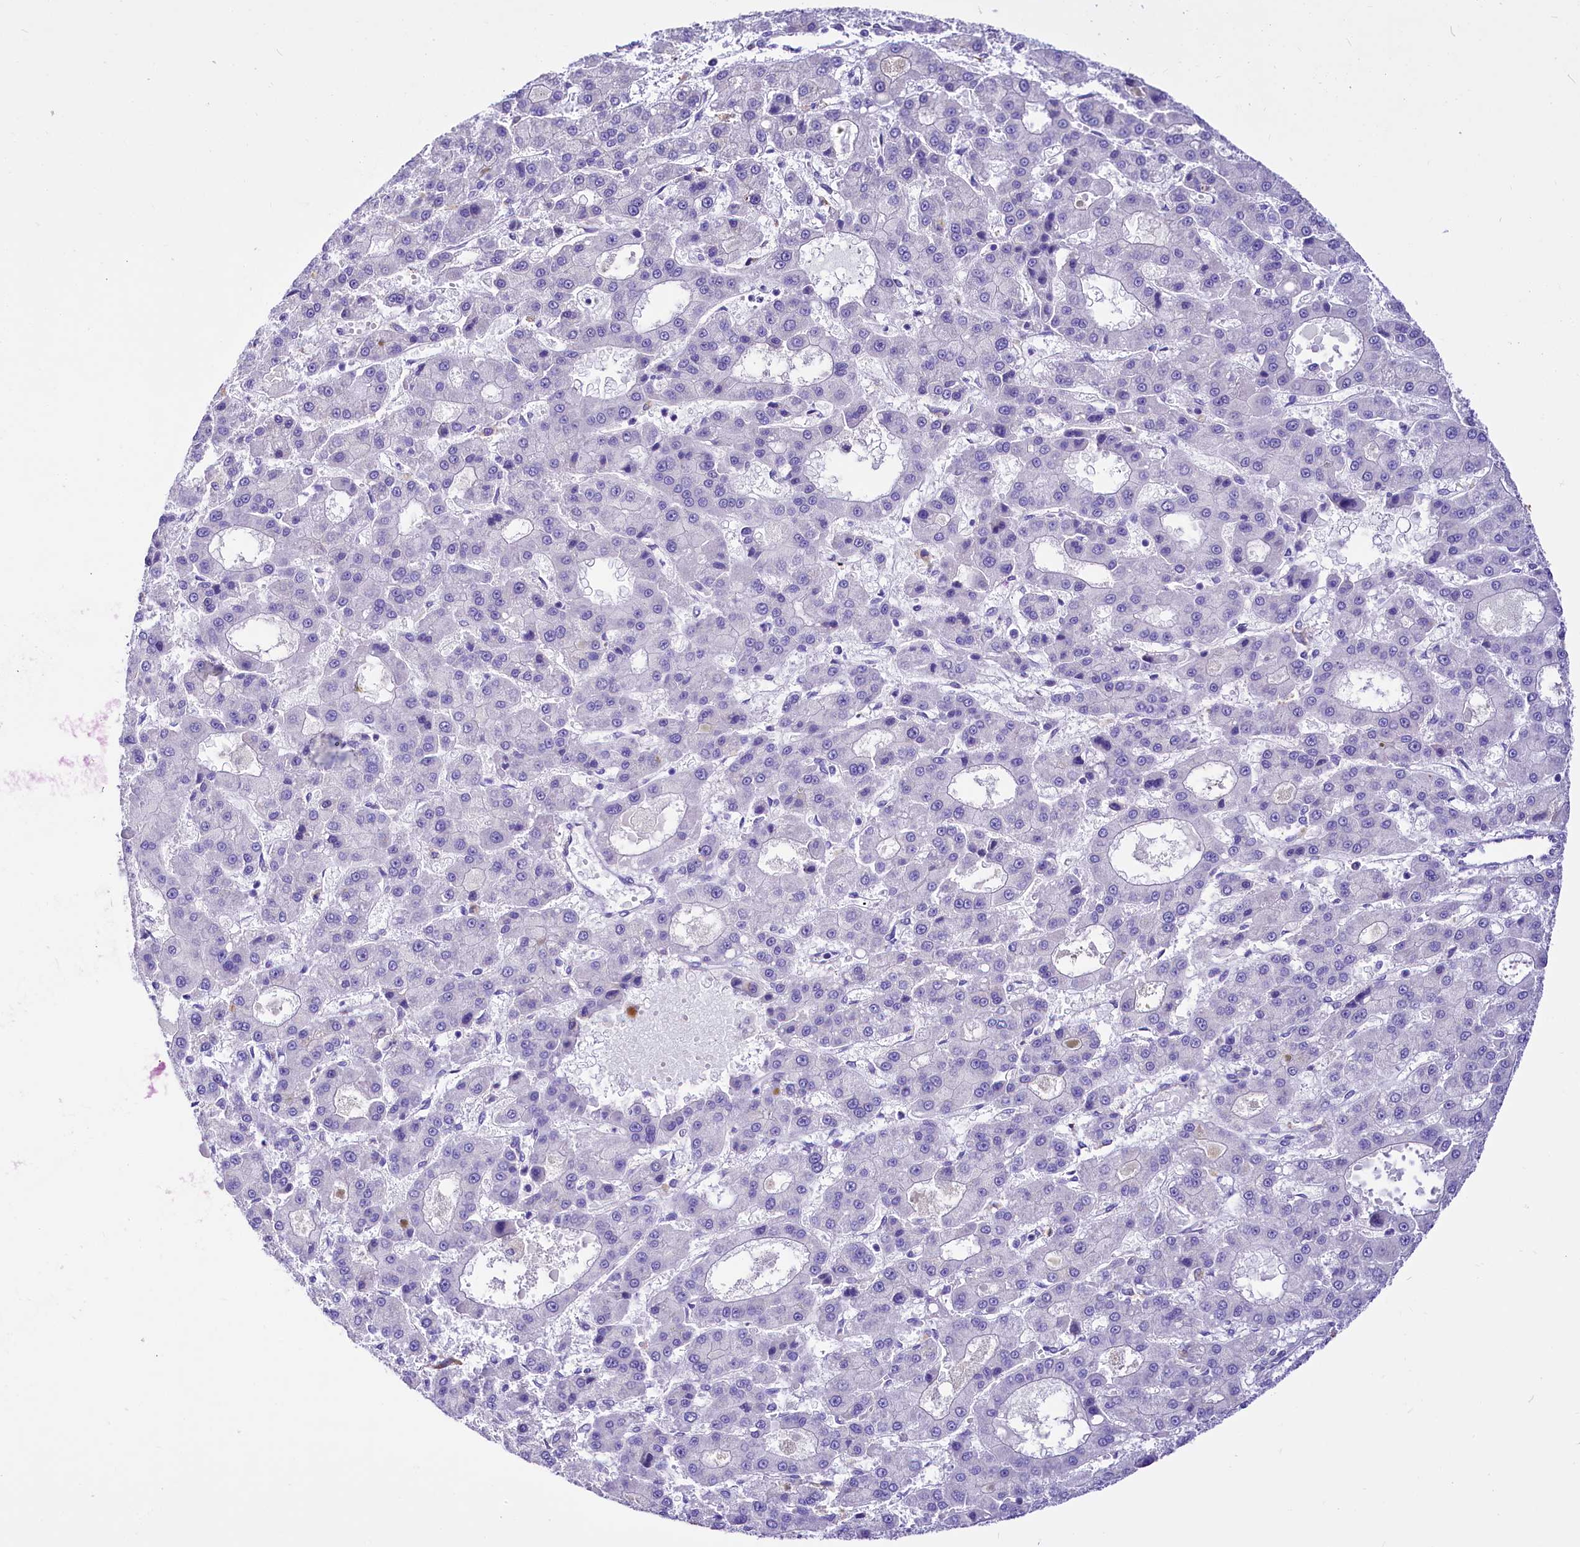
{"staining": {"intensity": "negative", "quantity": "none", "location": "none"}, "tissue": "liver cancer", "cell_type": "Tumor cells", "image_type": "cancer", "snomed": [{"axis": "morphology", "description": "Carcinoma, Hepatocellular, NOS"}, {"axis": "topography", "description": "Liver"}], "caption": "The photomicrograph demonstrates no staining of tumor cells in liver cancer (hepatocellular carcinoma).", "gene": "A2ML1", "patient": {"sex": "male", "age": 70}}